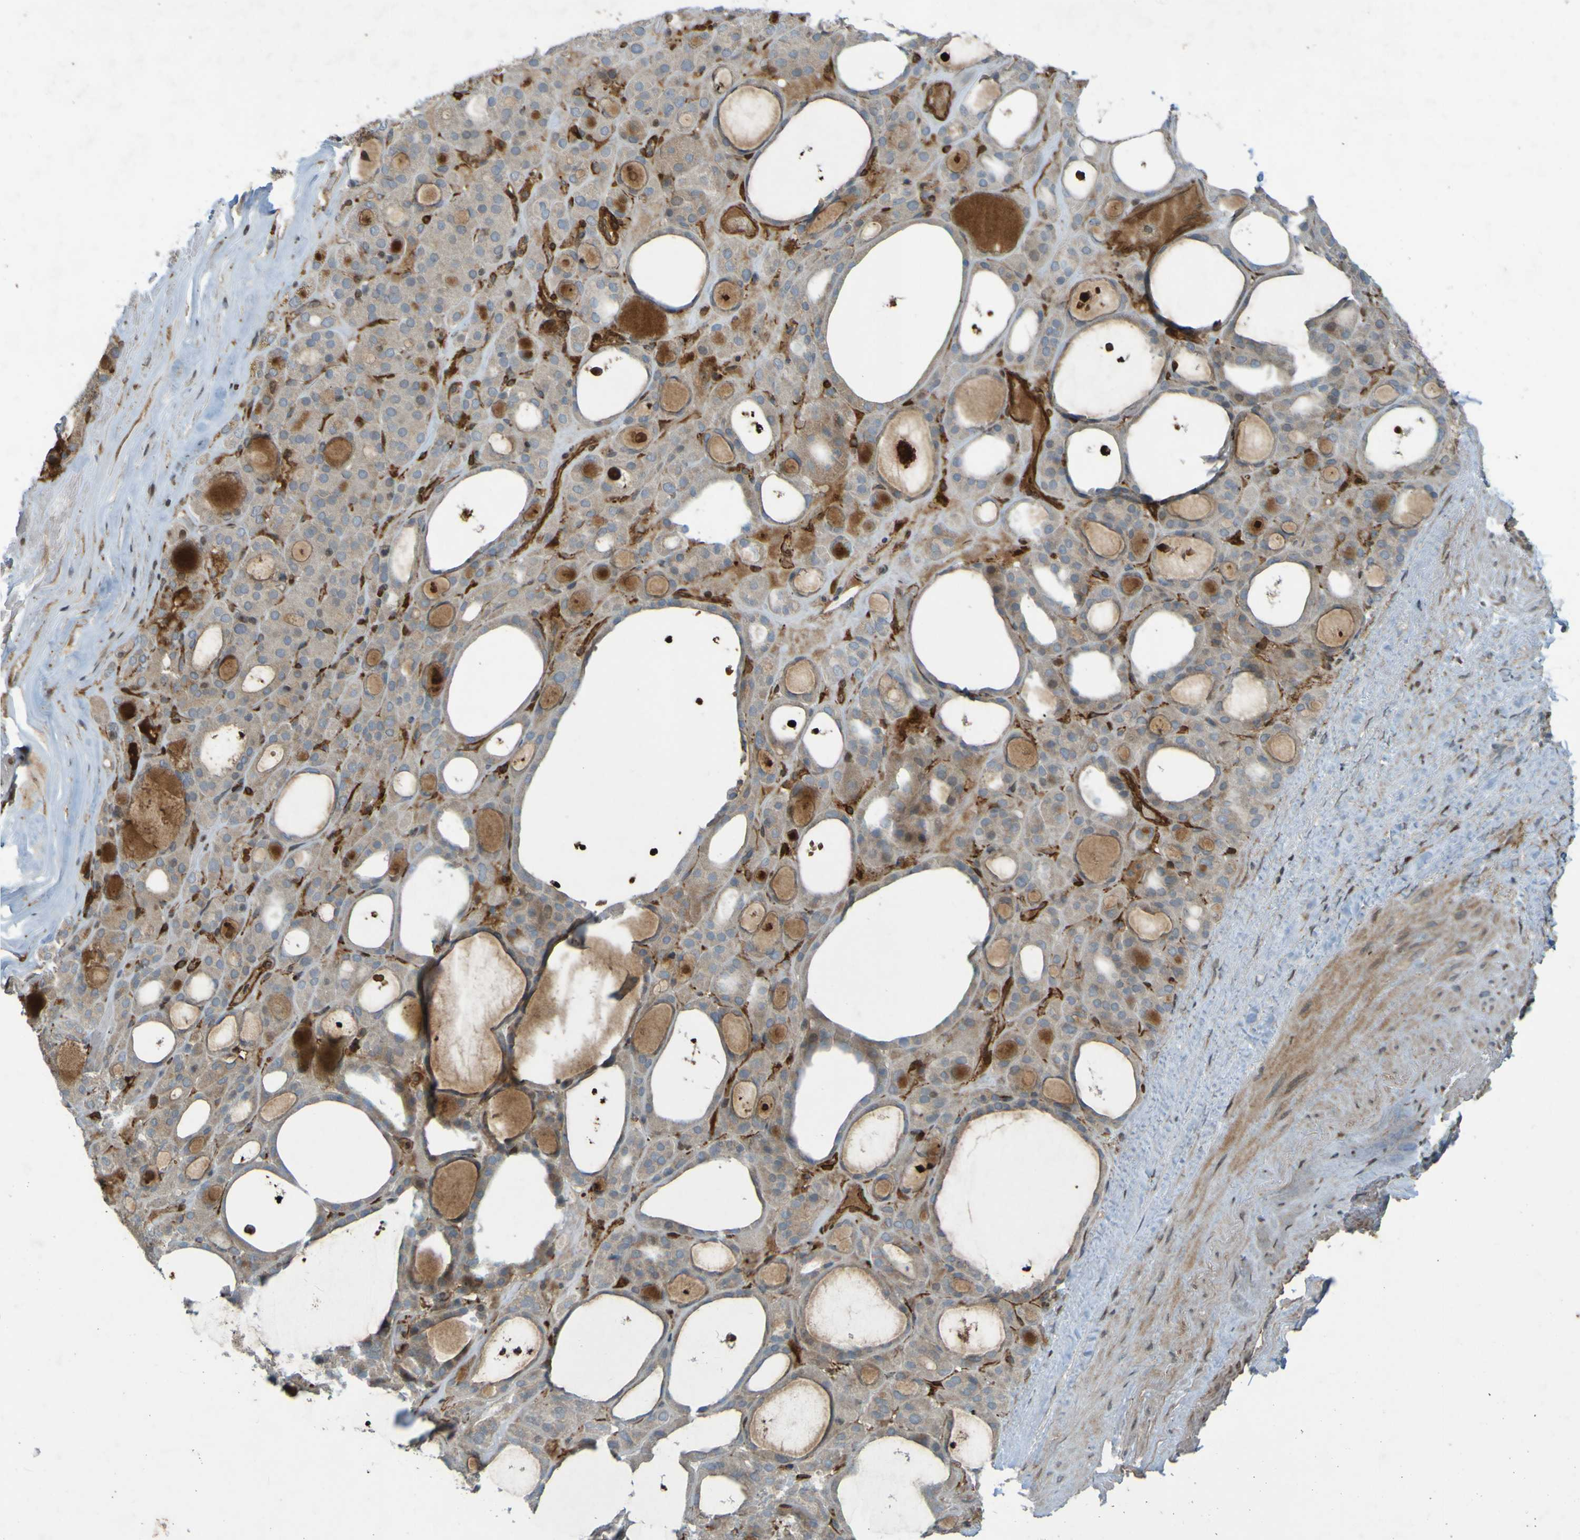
{"staining": {"intensity": "negative", "quantity": "none", "location": "none"}, "tissue": "thyroid gland", "cell_type": "Glandular cells", "image_type": "normal", "snomed": [{"axis": "morphology", "description": "Normal tissue, NOS"}, {"axis": "morphology", "description": "Carcinoma, NOS"}, {"axis": "topography", "description": "Thyroid gland"}], "caption": "DAB immunohistochemical staining of benign thyroid gland shows no significant positivity in glandular cells.", "gene": "GUCY1A1", "patient": {"sex": "female", "age": 86}}